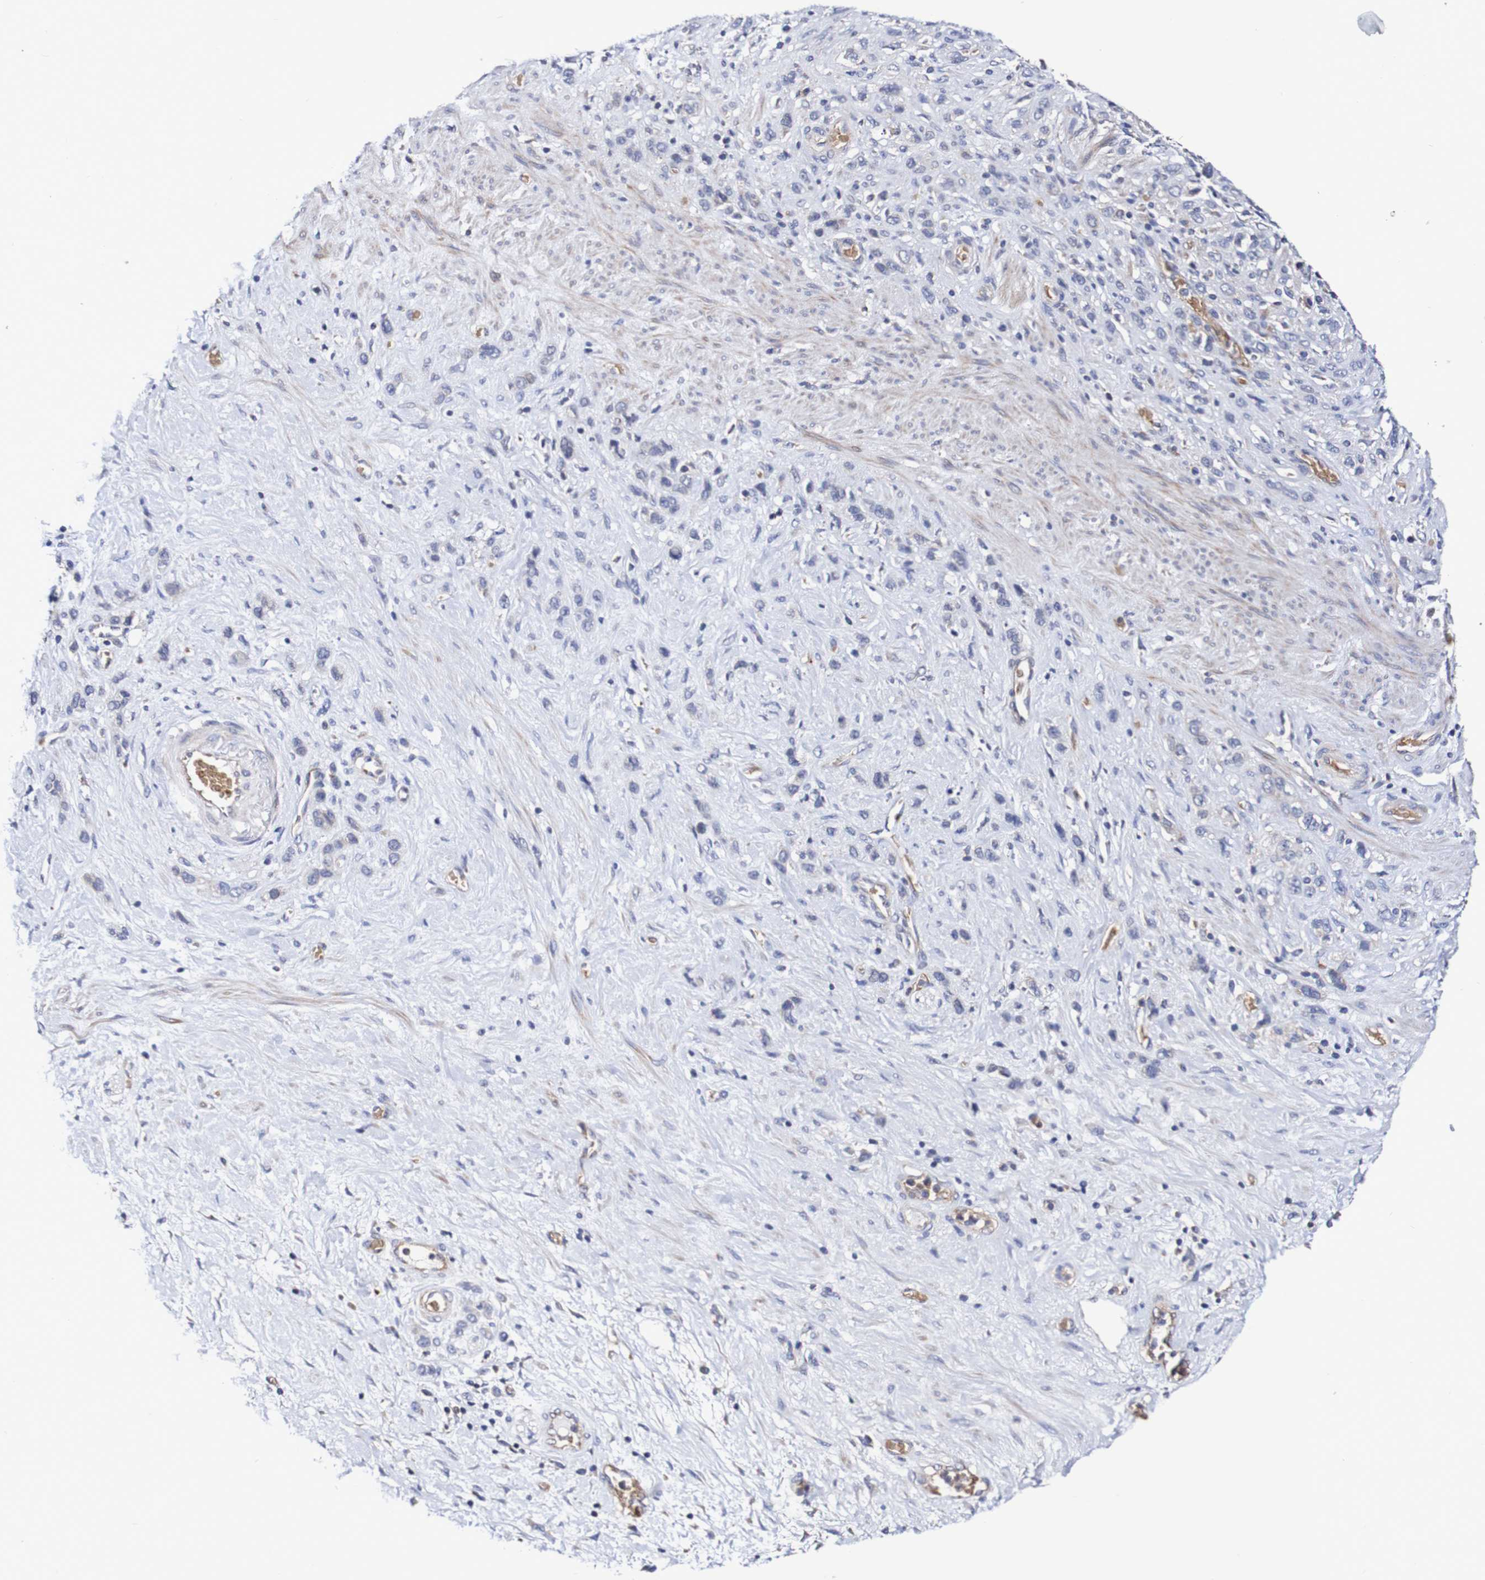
{"staining": {"intensity": "negative", "quantity": "none", "location": "none"}, "tissue": "stomach cancer", "cell_type": "Tumor cells", "image_type": "cancer", "snomed": [{"axis": "morphology", "description": "Adenocarcinoma, NOS"}, {"axis": "morphology", "description": "Adenocarcinoma, High grade"}, {"axis": "topography", "description": "Stomach, upper"}, {"axis": "topography", "description": "Stomach, lower"}], "caption": "Histopathology image shows no protein positivity in tumor cells of stomach cancer (adenocarcinoma (high-grade)) tissue.", "gene": "WNT4", "patient": {"sex": "female", "age": 65}}